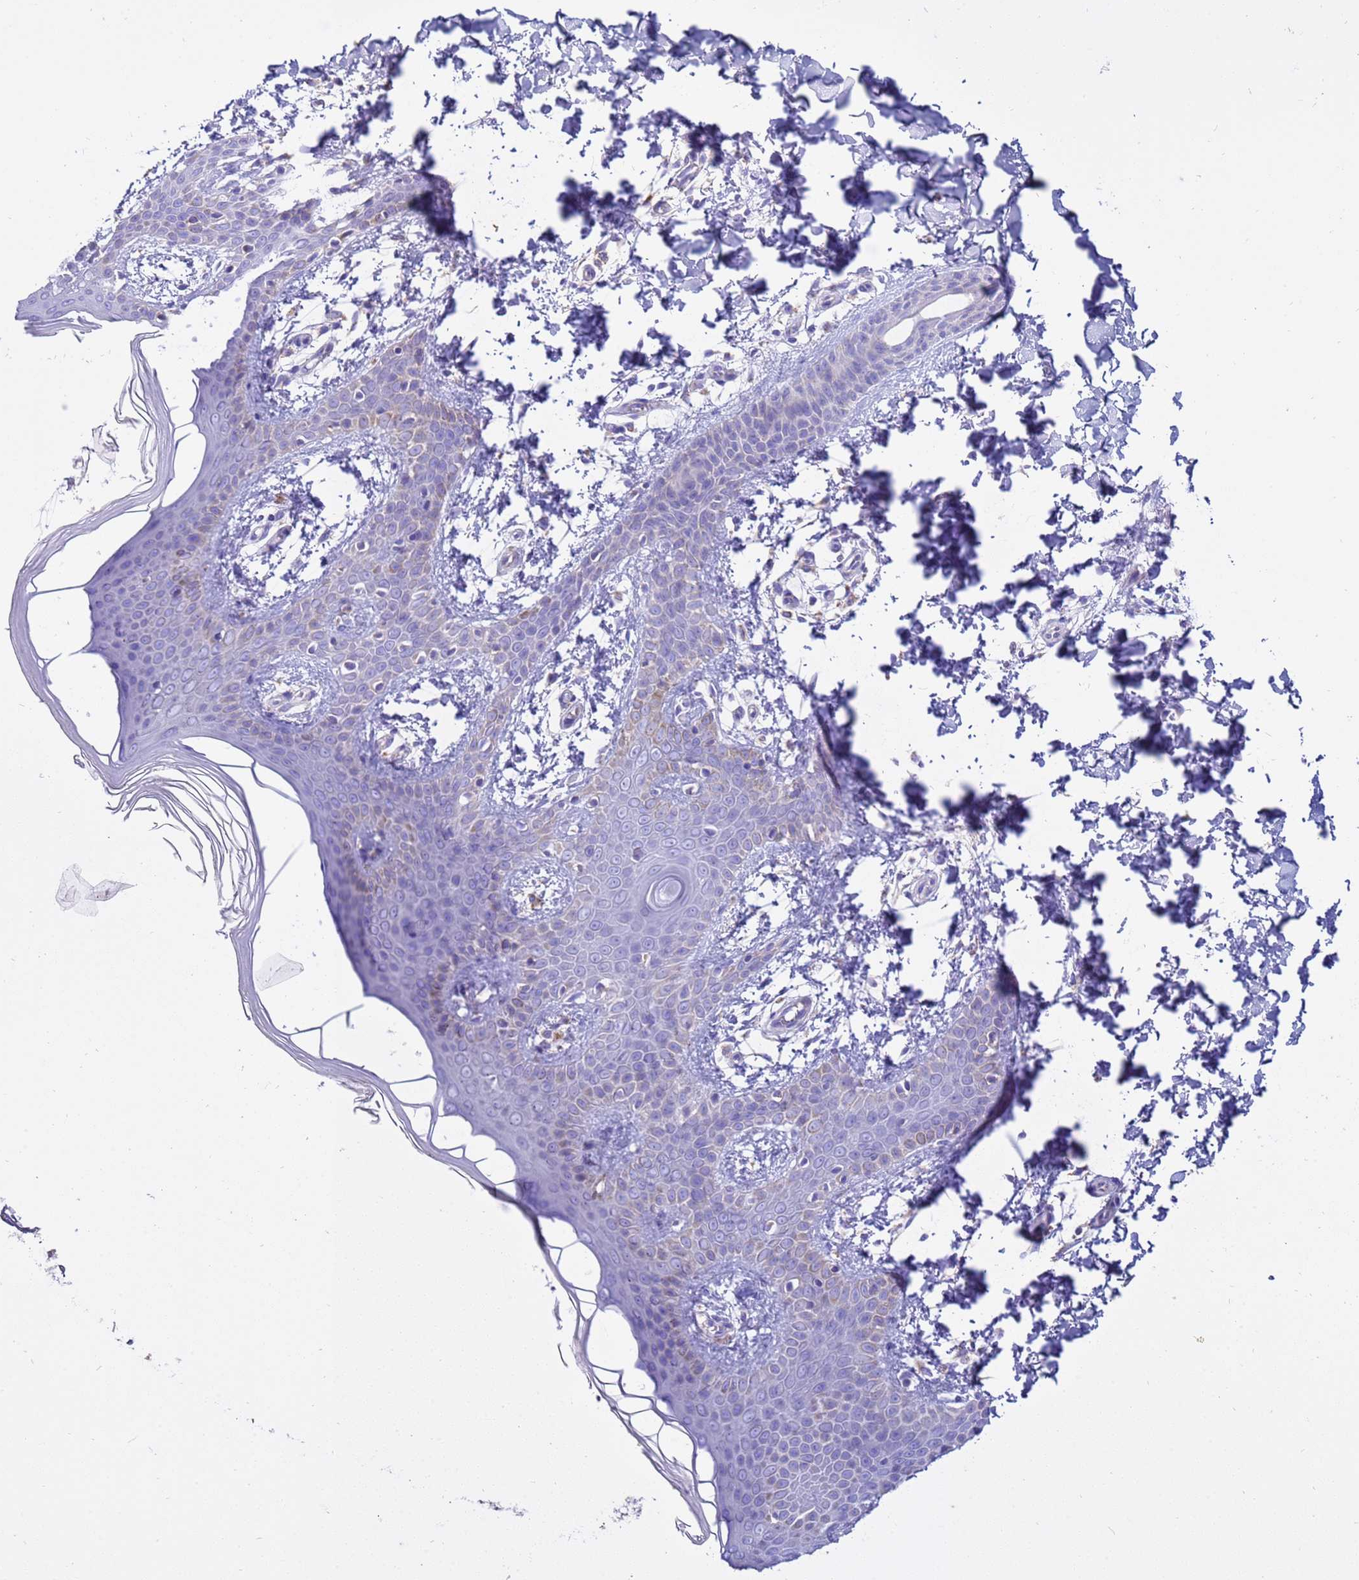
{"staining": {"intensity": "negative", "quantity": "none", "location": "none"}, "tissue": "skin", "cell_type": "Fibroblasts", "image_type": "normal", "snomed": [{"axis": "morphology", "description": "Normal tissue, NOS"}, {"axis": "topography", "description": "Skin"}], "caption": "An immunohistochemistry histopathology image of unremarkable skin is shown. There is no staining in fibroblasts of skin. (DAB immunohistochemistry (IHC) with hematoxylin counter stain).", "gene": "RNF165", "patient": {"sex": "male", "age": 36}}